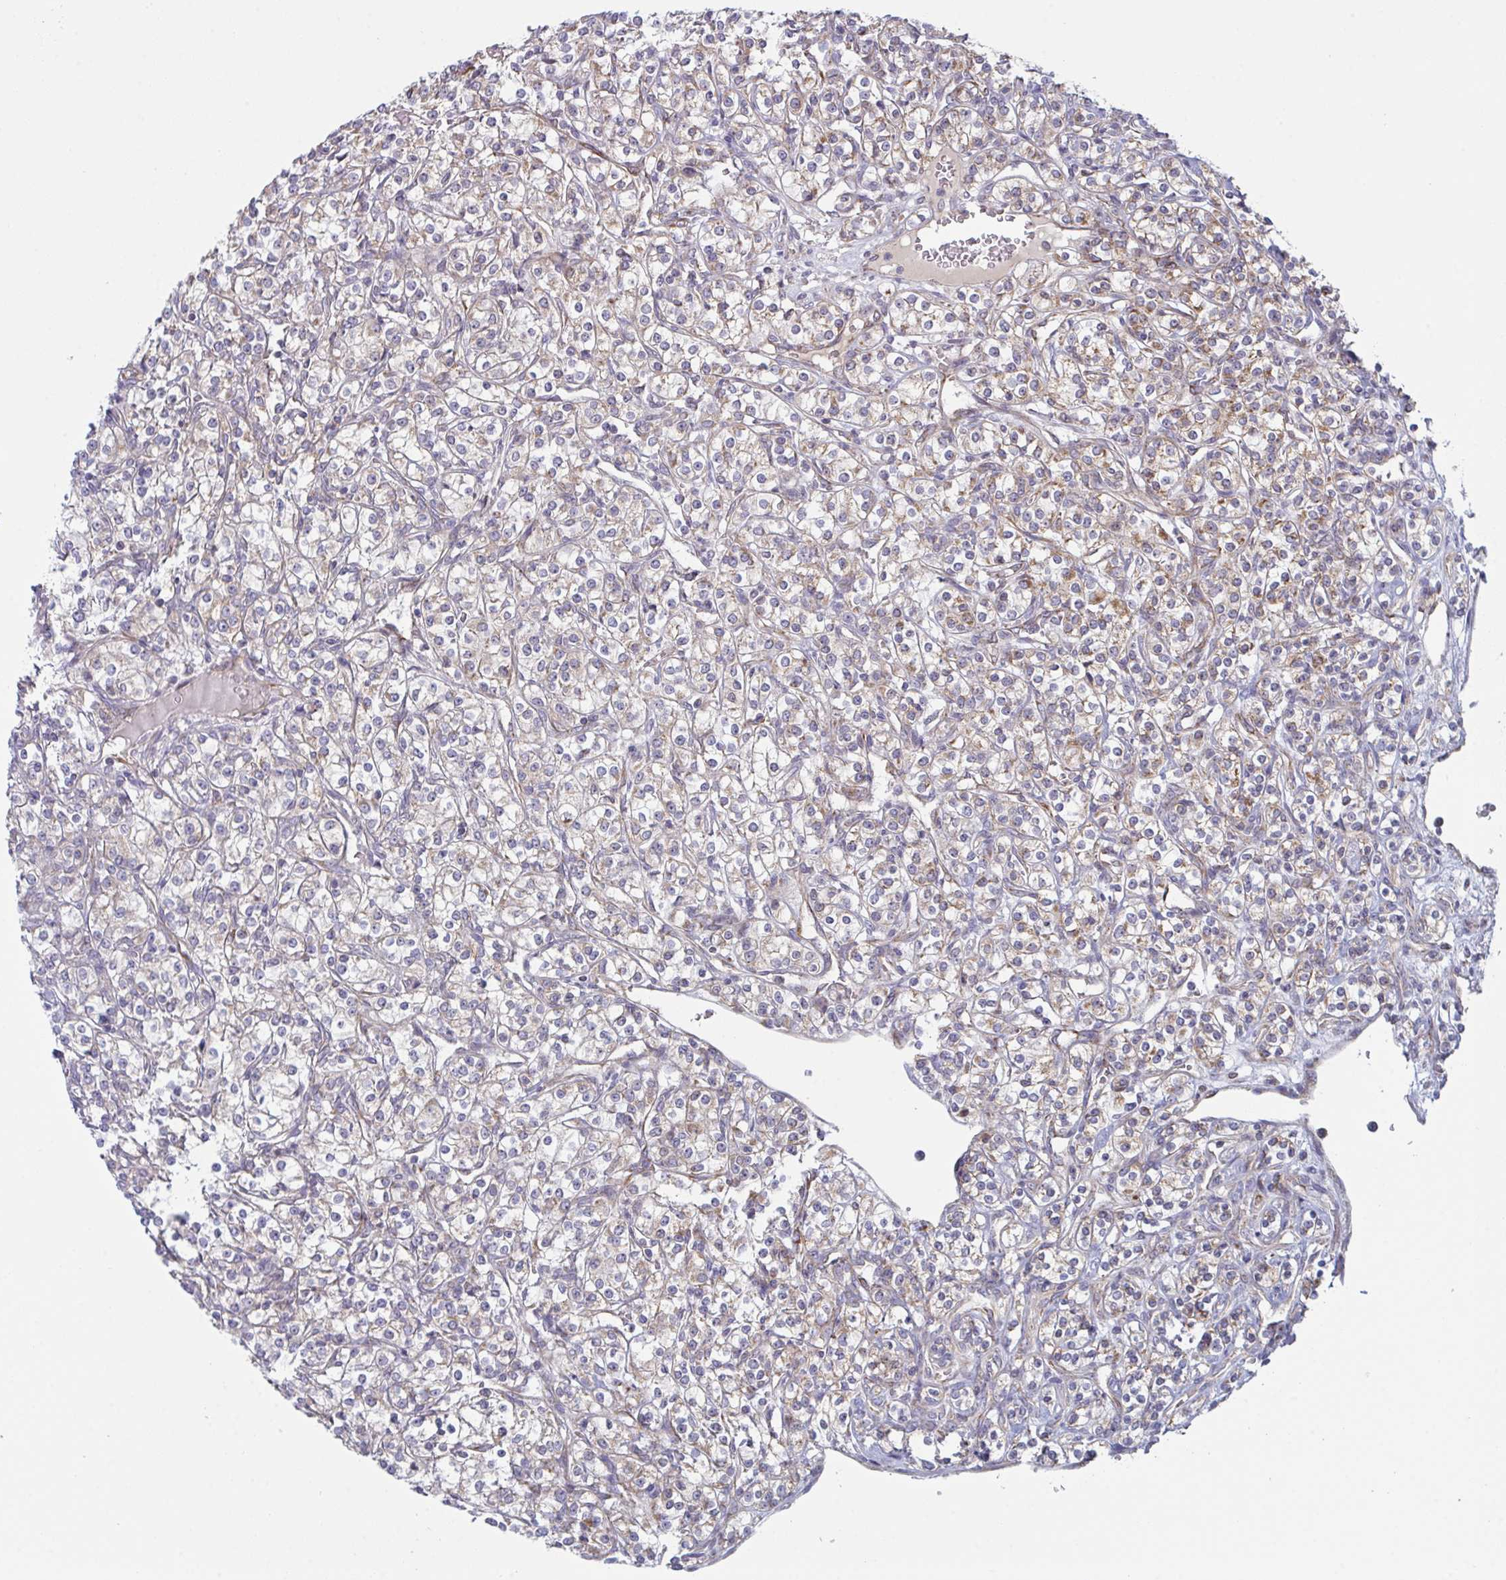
{"staining": {"intensity": "weak", "quantity": "25%-75%", "location": "cytoplasmic/membranous"}, "tissue": "renal cancer", "cell_type": "Tumor cells", "image_type": "cancer", "snomed": [{"axis": "morphology", "description": "Adenocarcinoma, NOS"}, {"axis": "topography", "description": "Kidney"}], "caption": "Immunohistochemical staining of renal adenocarcinoma exhibits low levels of weak cytoplasmic/membranous staining in about 25%-75% of tumor cells.", "gene": "XAF1", "patient": {"sex": "male", "age": 77}}